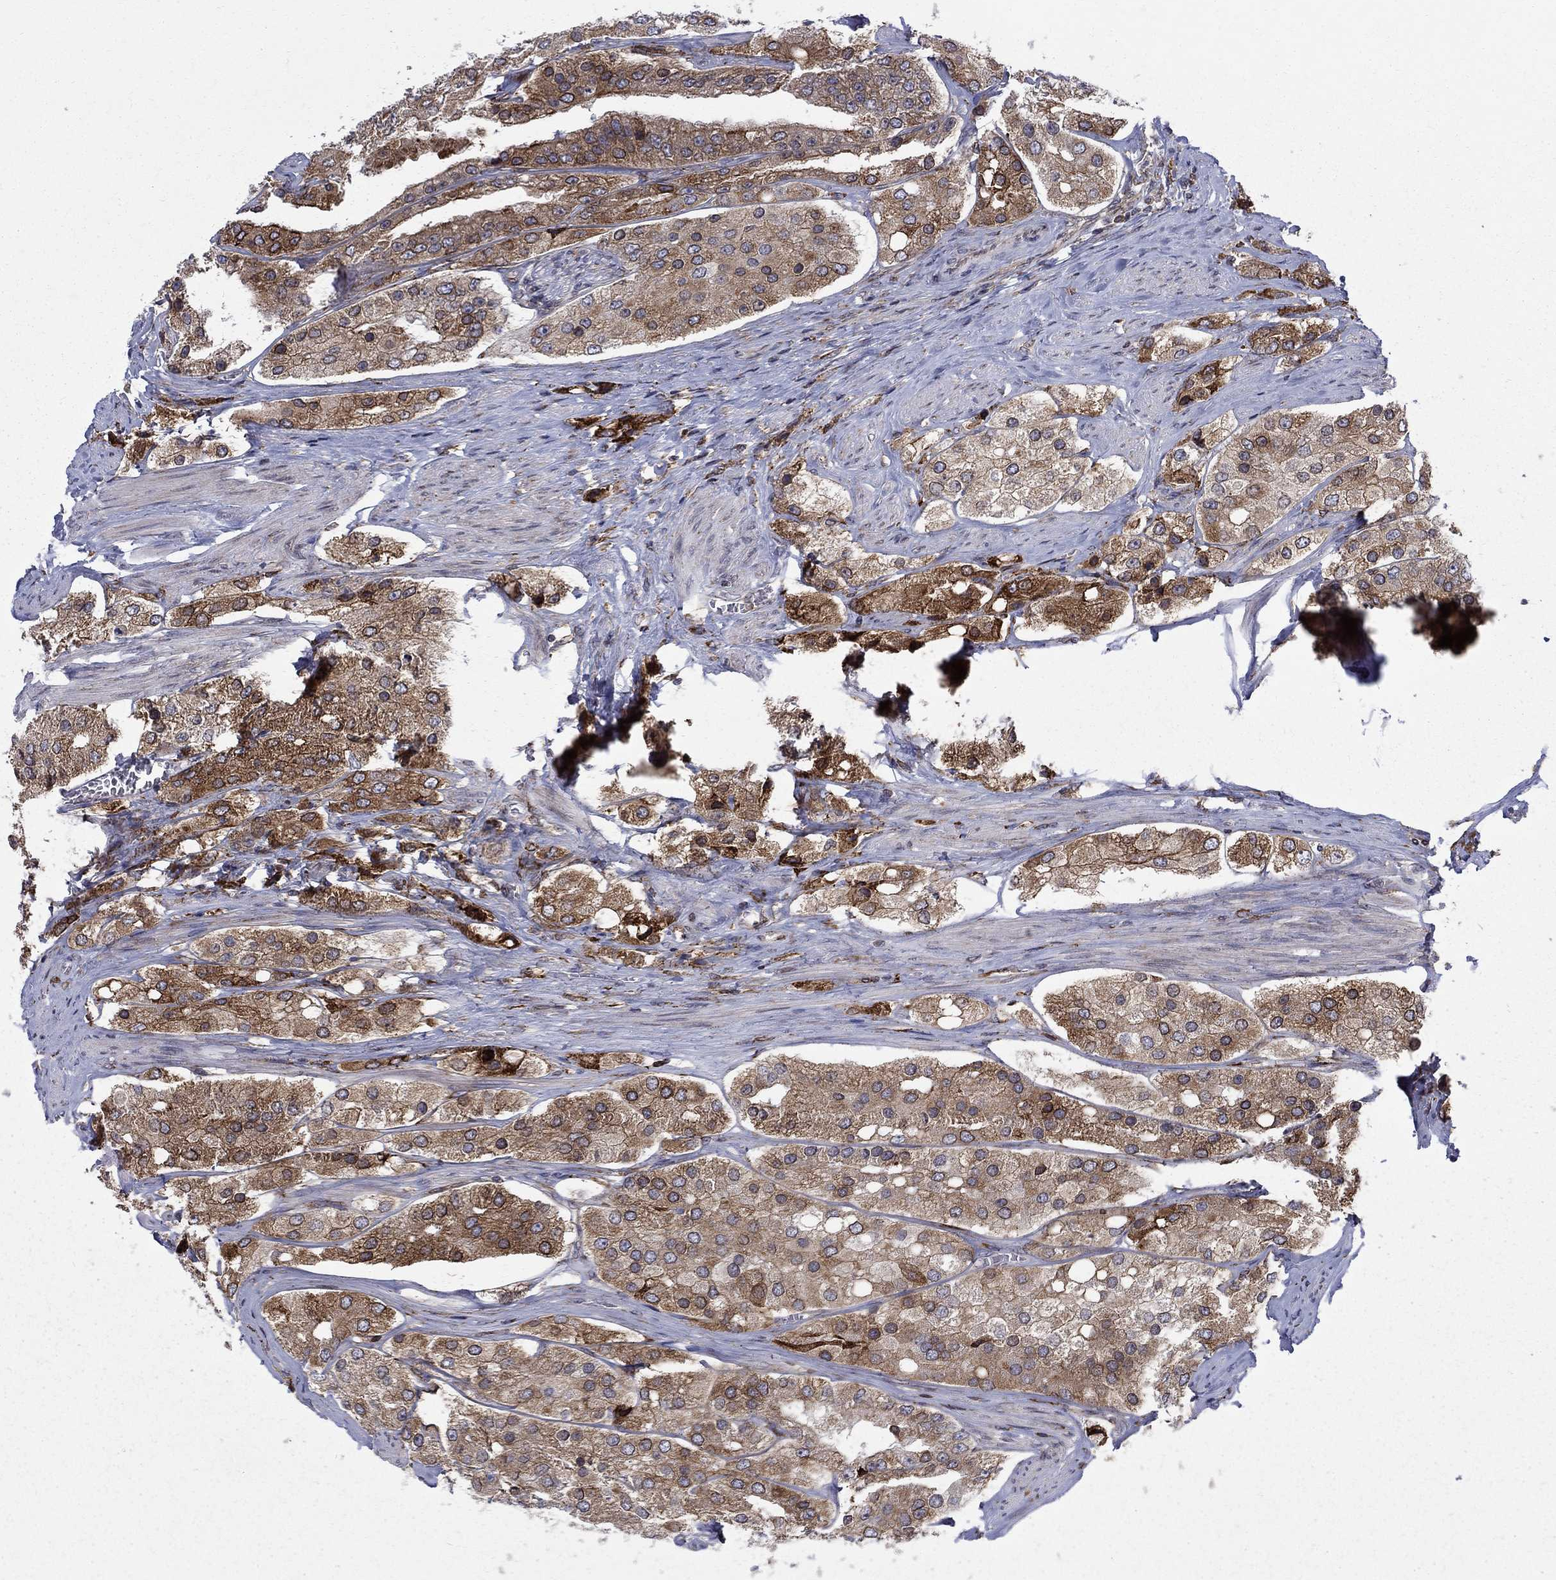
{"staining": {"intensity": "strong", "quantity": "25%-75%", "location": "cytoplasmic/membranous,nuclear"}, "tissue": "prostate cancer", "cell_type": "Tumor cells", "image_type": "cancer", "snomed": [{"axis": "morphology", "description": "Adenocarcinoma, Low grade"}, {"axis": "topography", "description": "Prostate"}], "caption": "IHC of human prostate cancer demonstrates high levels of strong cytoplasmic/membranous and nuclear positivity in about 25%-75% of tumor cells. Using DAB (3,3'-diaminobenzidine) (brown) and hematoxylin (blue) stains, captured at high magnification using brightfield microscopy.", "gene": "CAB39L", "patient": {"sex": "male", "age": 69}}